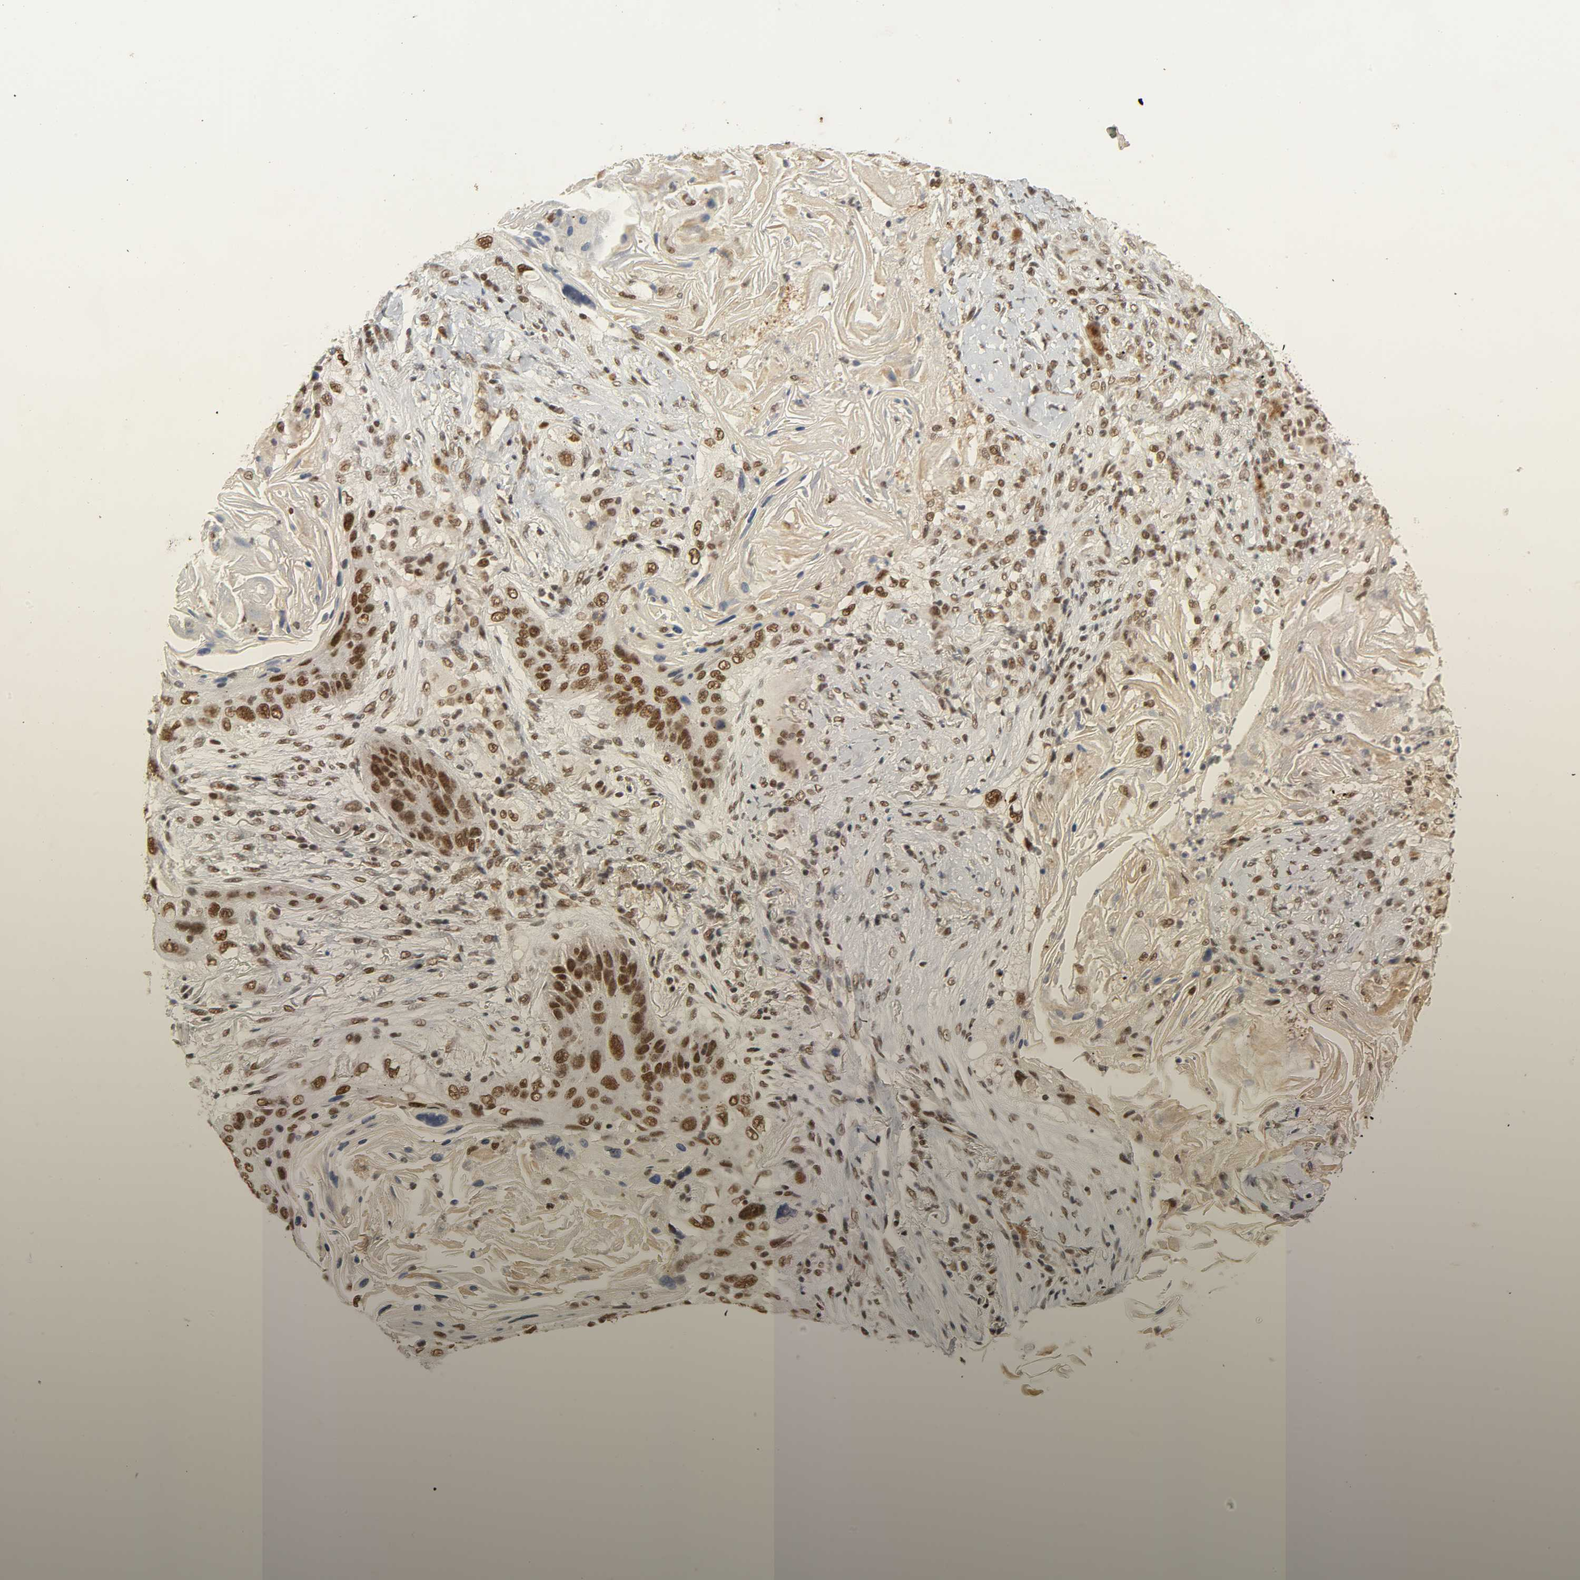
{"staining": {"intensity": "moderate", "quantity": ">75%", "location": "nuclear"}, "tissue": "lung cancer", "cell_type": "Tumor cells", "image_type": "cancer", "snomed": [{"axis": "morphology", "description": "Squamous cell carcinoma, NOS"}, {"axis": "topography", "description": "Lung"}], "caption": "Human lung cancer (squamous cell carcinoma) stained with a brown dye demonstrates moderate nuclear positive positivity in about >75% of tumor cells.", "gene": "NCOA6", "patient": {"sex": "female", "age": 67}}